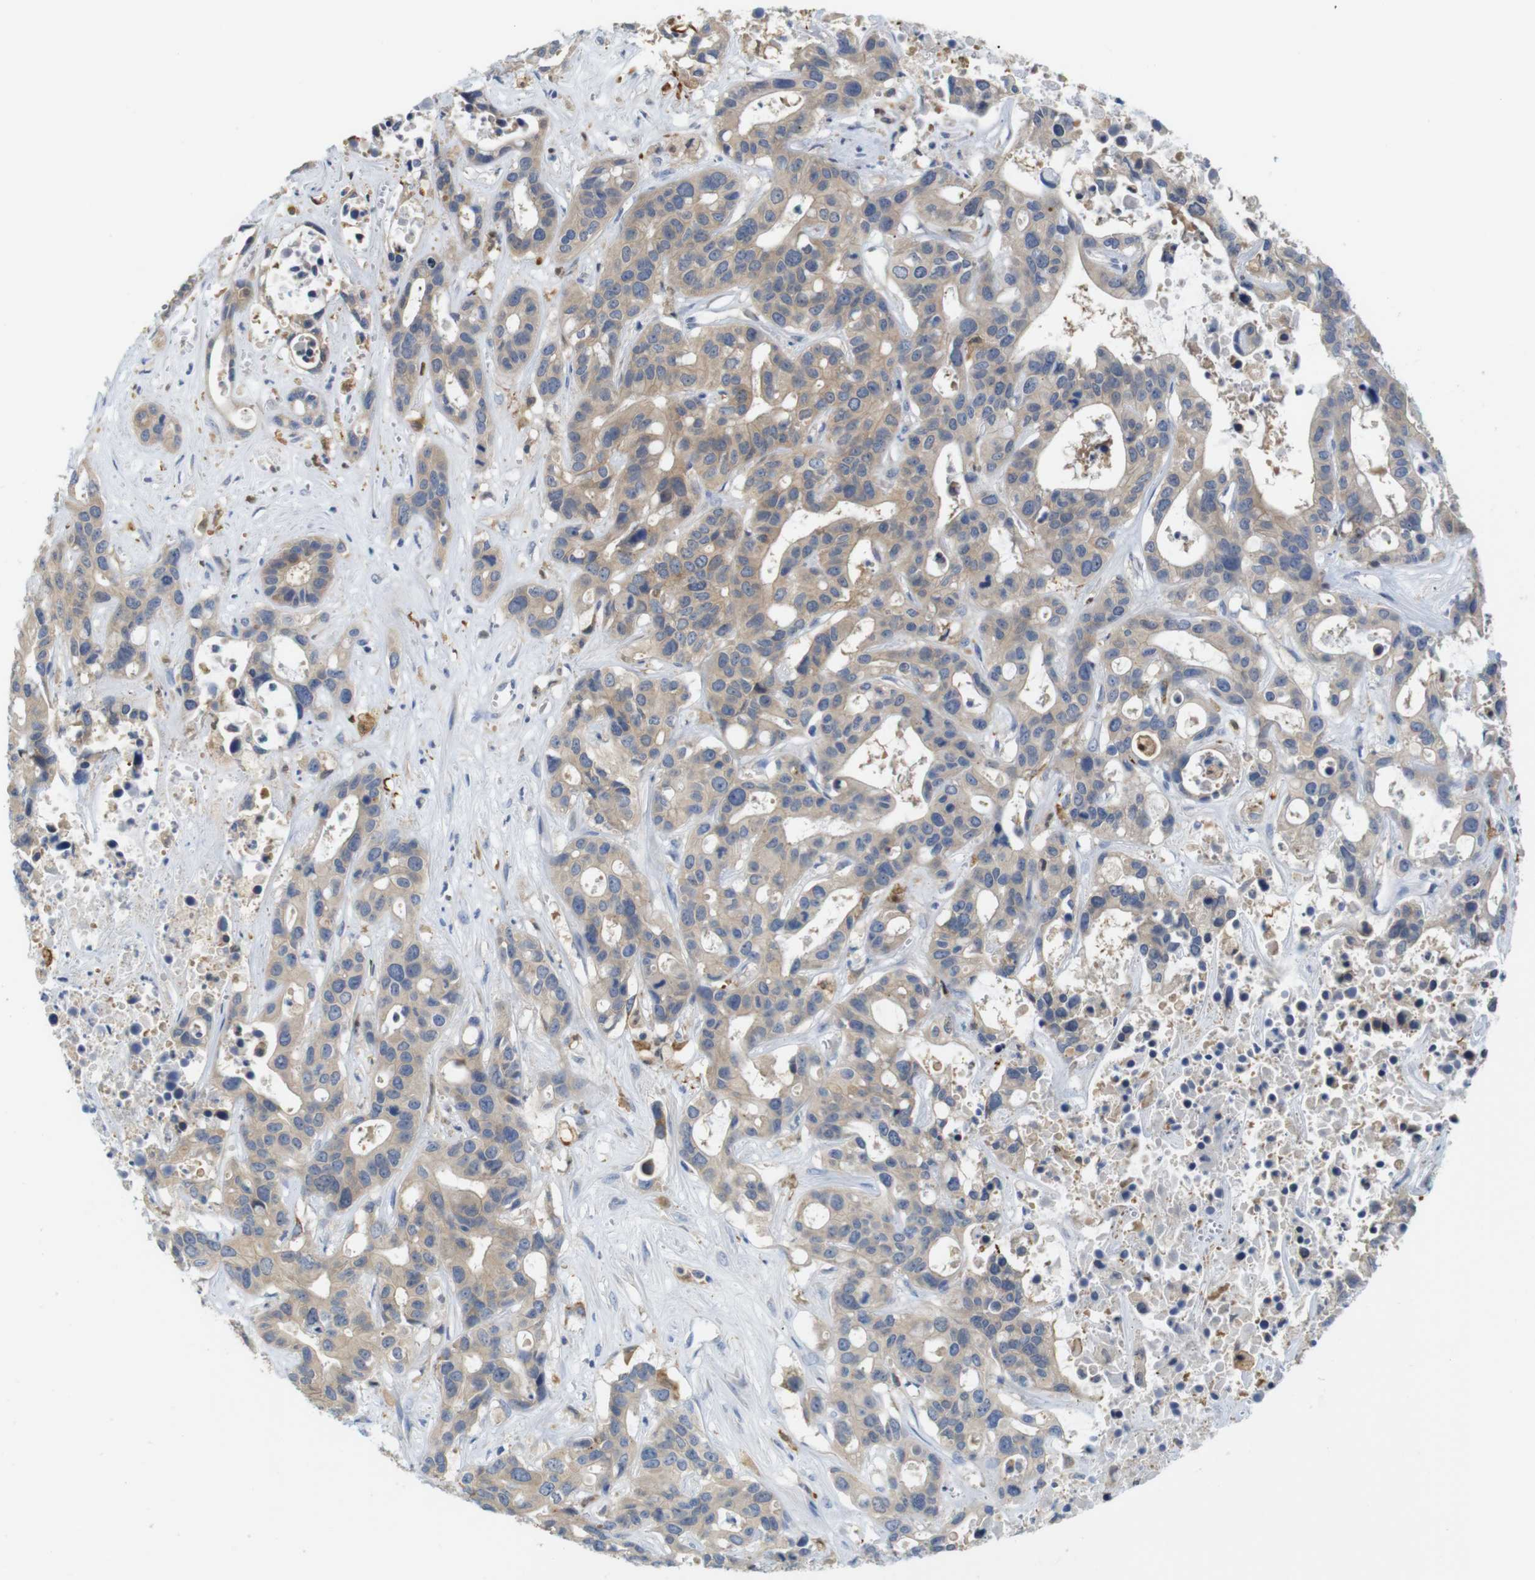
{"staining": {"intensity": "weak", "quantity": ">75%", "location": "cytoplasmic/membranous"}, "tissue": "liver cancer", "cell_type": "Tumor cells", "image_type": "cancer", "snomed": [{"axis": "morphology", "description": "Cholangiocarcinoma"}, {"axis": "topography", "description": "Liver"}], "caption": "Immunohistochemical staining of liver cholangiocarcinoma exhibits low levels of weak cytoplasmic/membranous protein expression in about >75% of tumor cells.", "gene": "NEBL", "patient": {"sex": "female", "age": 65}}